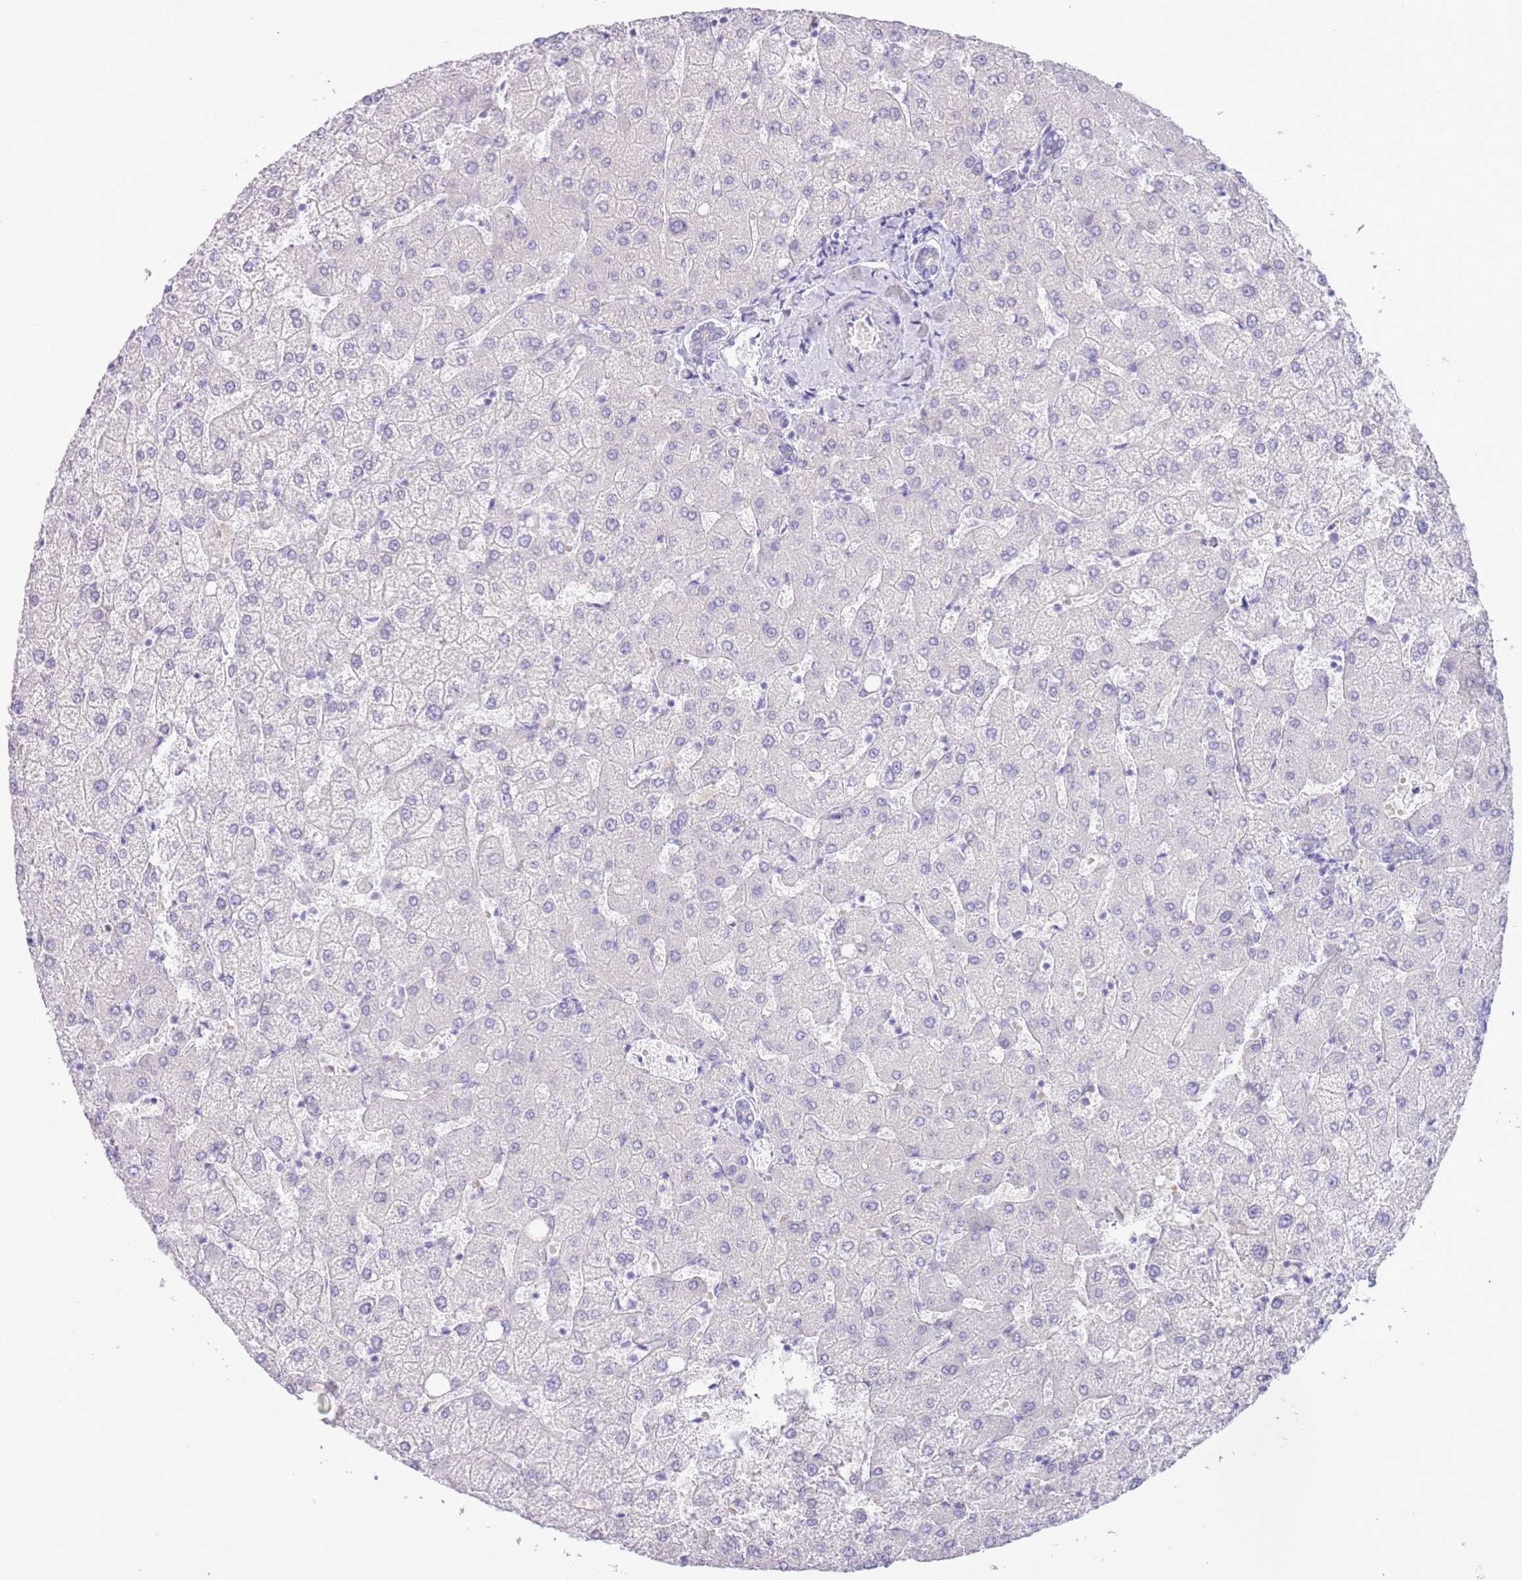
{"staining": {"intensity": "negative", "quantity": "none", "location": "none"}, "tissue": "liver", "cell_type": "Cholangiocytes", "image_type": "normal", "snomed": [{"axis": "morphology", "description": "Normal tissue, NOS"}, {"axis": "topography", "description": "Liver"}], "caption": "Immunohistochemistry (IHC) histopathology image of unremarkable liver: human liver stained with DAB (3,3'-diaminobenzidine) demonstrates no significant protein expression in cholangiocytes. Brightfield microscopy of IHC stained with DAB (brown) and hematoxylin (blue), captured at high magnification.", "gene": "ACR", "patient": {"sex": "female", "age": 54}}